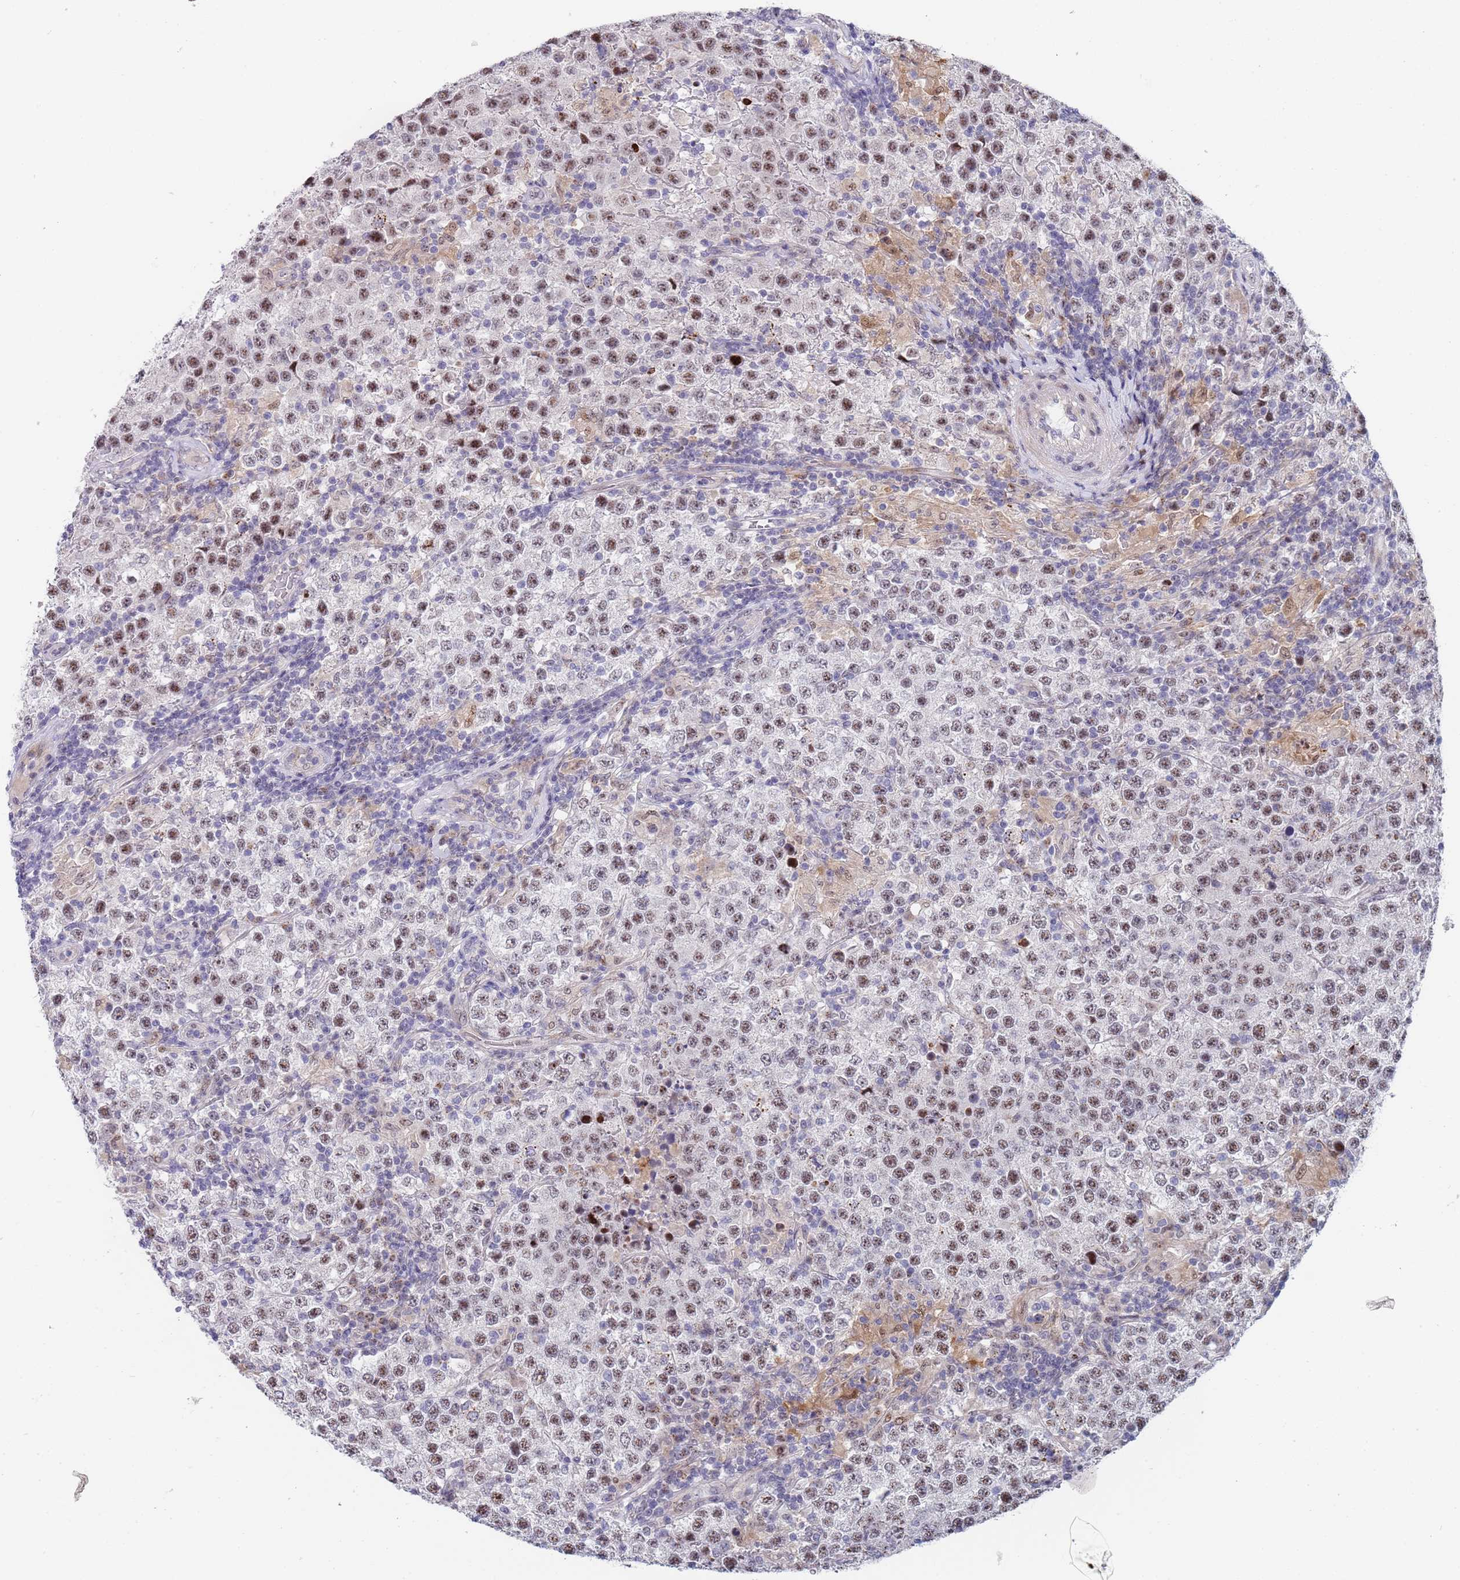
{"staining": {"intensity": "moderate", "quantity": ">75%", "location": "nuclear"}, "tissue": "testis cancer", "cell_type": "Tumor cells", "image_type": "cancer", "snomed": [{"axis": "morphology", "description": "Seminoma, NOS"}, {"axis": "morphology", "description": "Carcinoma, Embryonal, NOS"}, {"axis": "topography", "description": "Testis"}], "caption": "This image shows testis cancer (embryonal carcinoma) stained with immunohistochemistry to label a protein in brown. The nuclear of tumor cells show moderate positivity for the protein. Nuclei are counter-stained blue.", "gene": "PLCL2", "patient": {"sex": "male", "age": 41}}